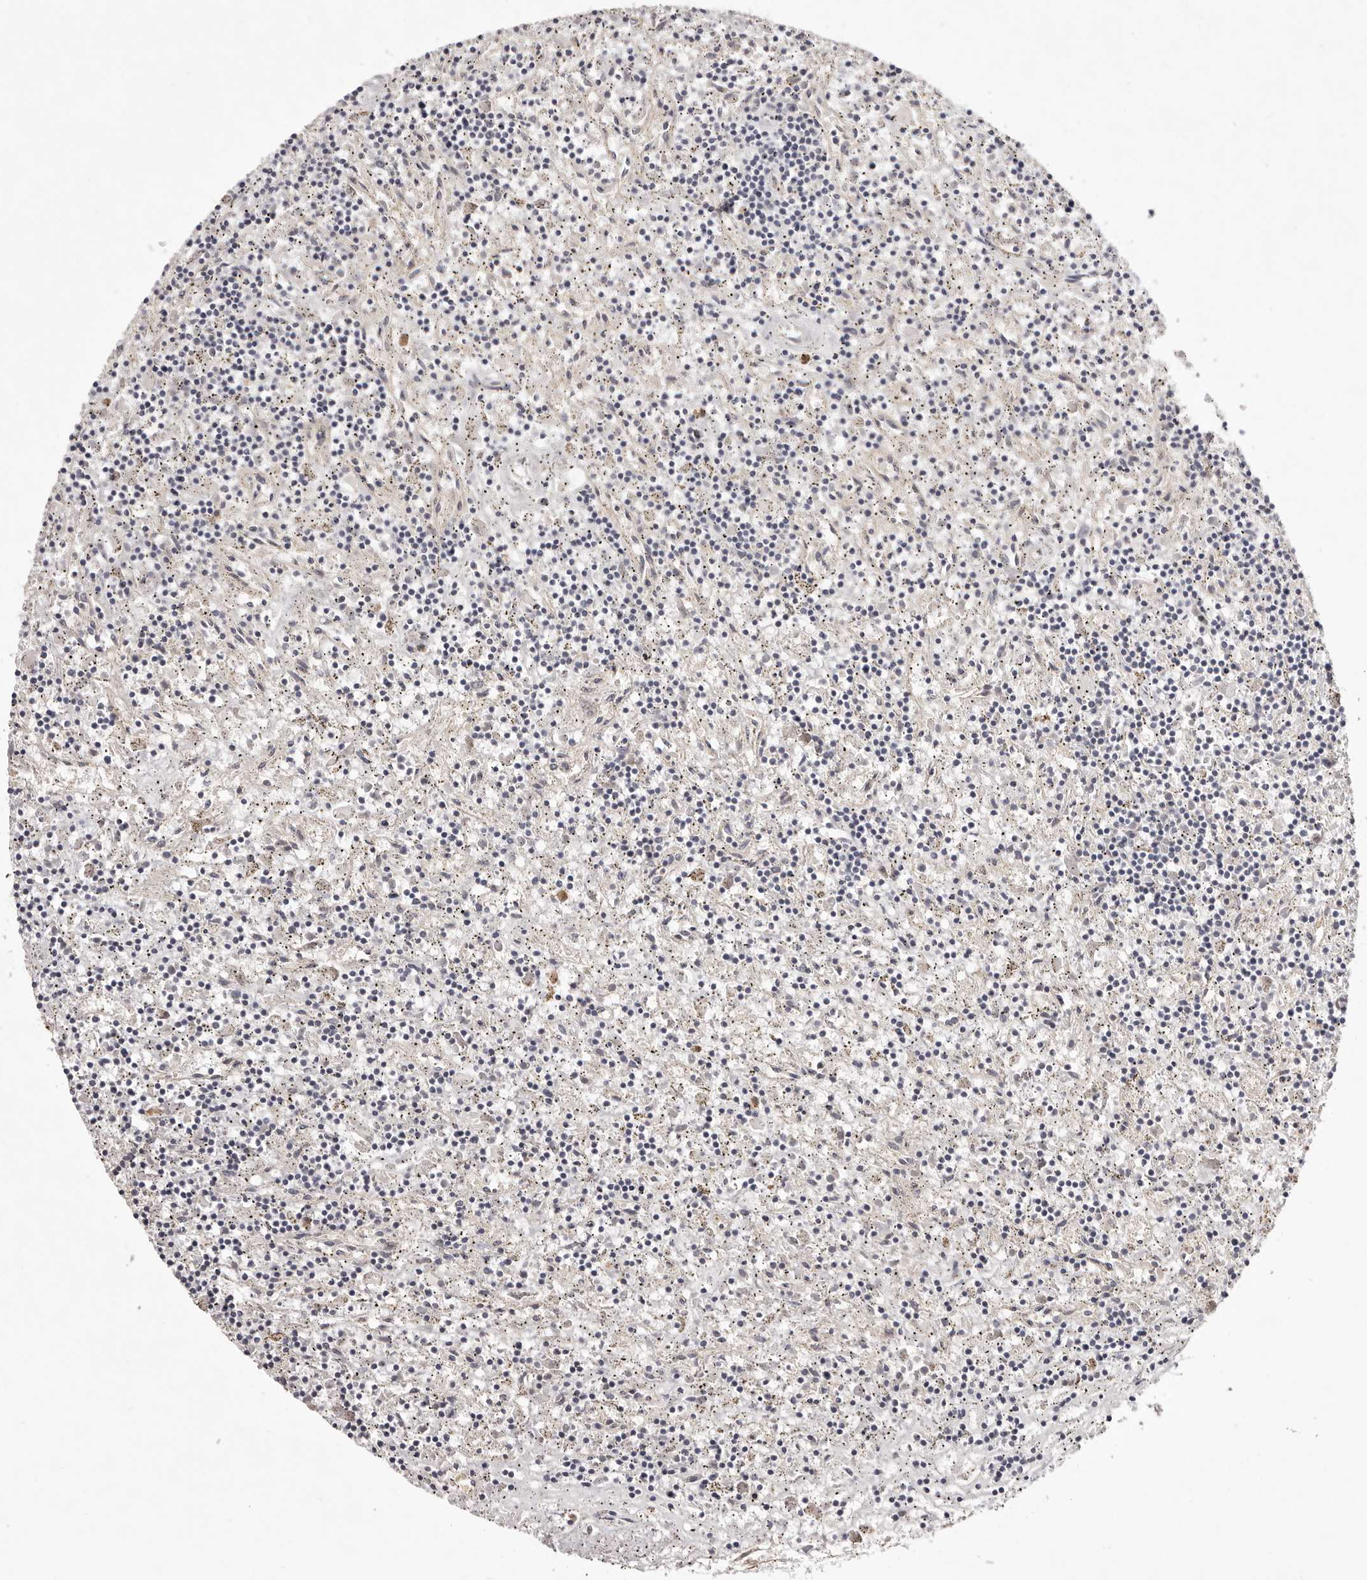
{"staining": {"intensity": "negative", "quantity": "none", "location": "none"}, "tissue": "lymphoma", "cell_type": "Tumor cells", "image_type": "cancer", "snomed": [{"axis": "morphology", "description": "Malignant lymphoma, non-Hodgkin's type, Low grade"}, {"axis": "topography", "description": "Spleen"}], "caption": "A photomicrograph of human malignant lymphoma, non-Hodgkin's type (low-grade) is negative for staining in tumor cells. (DAB immunohistochemistry (IHC) with hematoxylin counter stain).", "gene": "GARNL3", "patient": {"sex": "male", "age": 76}}